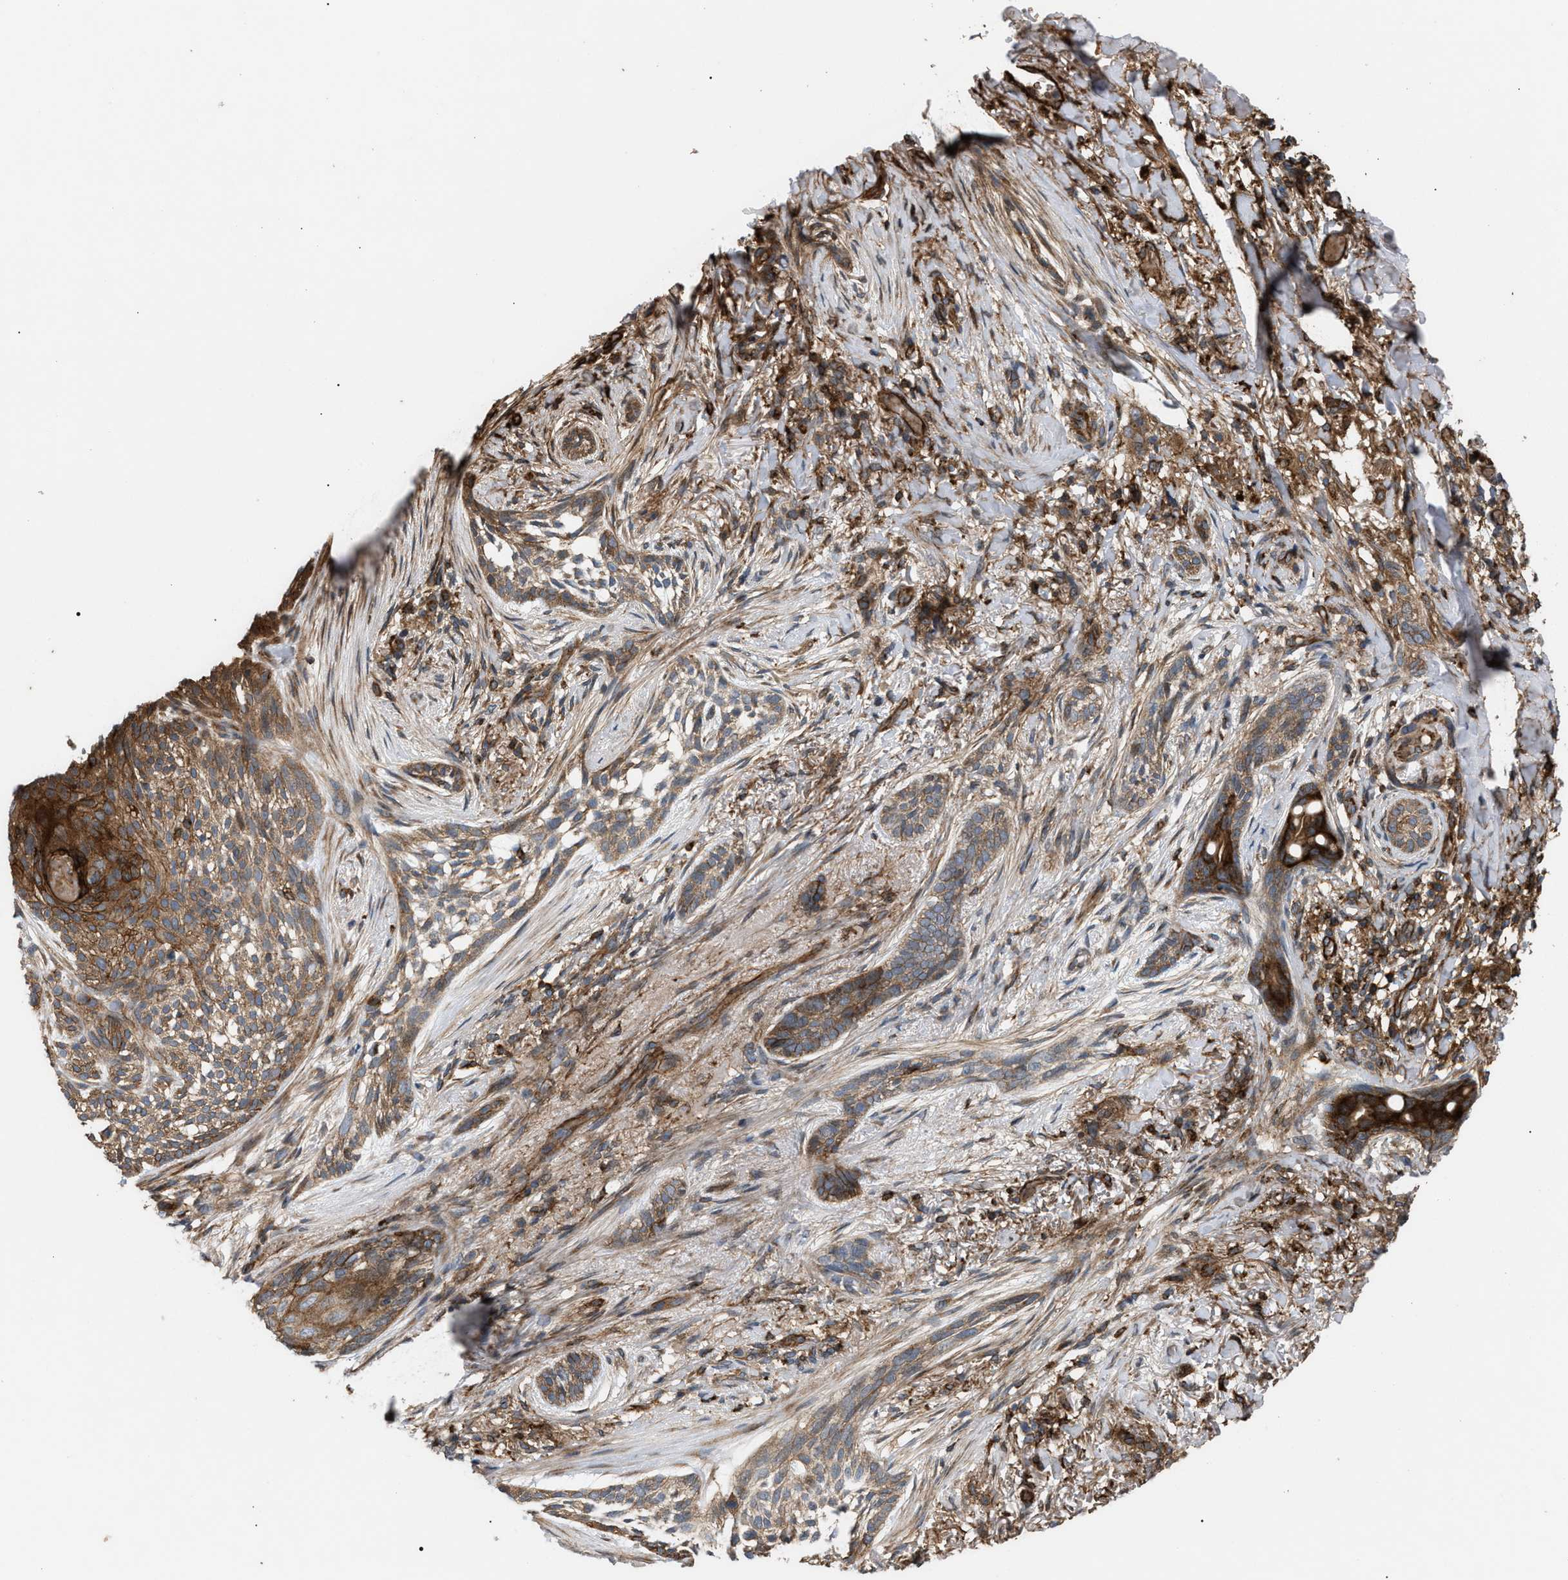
{"staining": {"intensity": "weak", "quantity": ">75%", "location": "cytoplasmic/membranous"}, "tissue": "skin cancer", "cell_type": "Tumor cells", "image_type": "cancer", "snomed": [{"axis": "morphology", "description": "Basal cell carcinoma"}, {"axis": "topography", "description": "Skin"}], "caption": "Brown immunohistochemical staining in skin cancer (basal cell carcinoma) demonstrates weak cytoplasmic/membranous staining in approximately >75% of tumor cells.", "gene": "GCC1", "patient": {"sex": "female", "age": 88}}